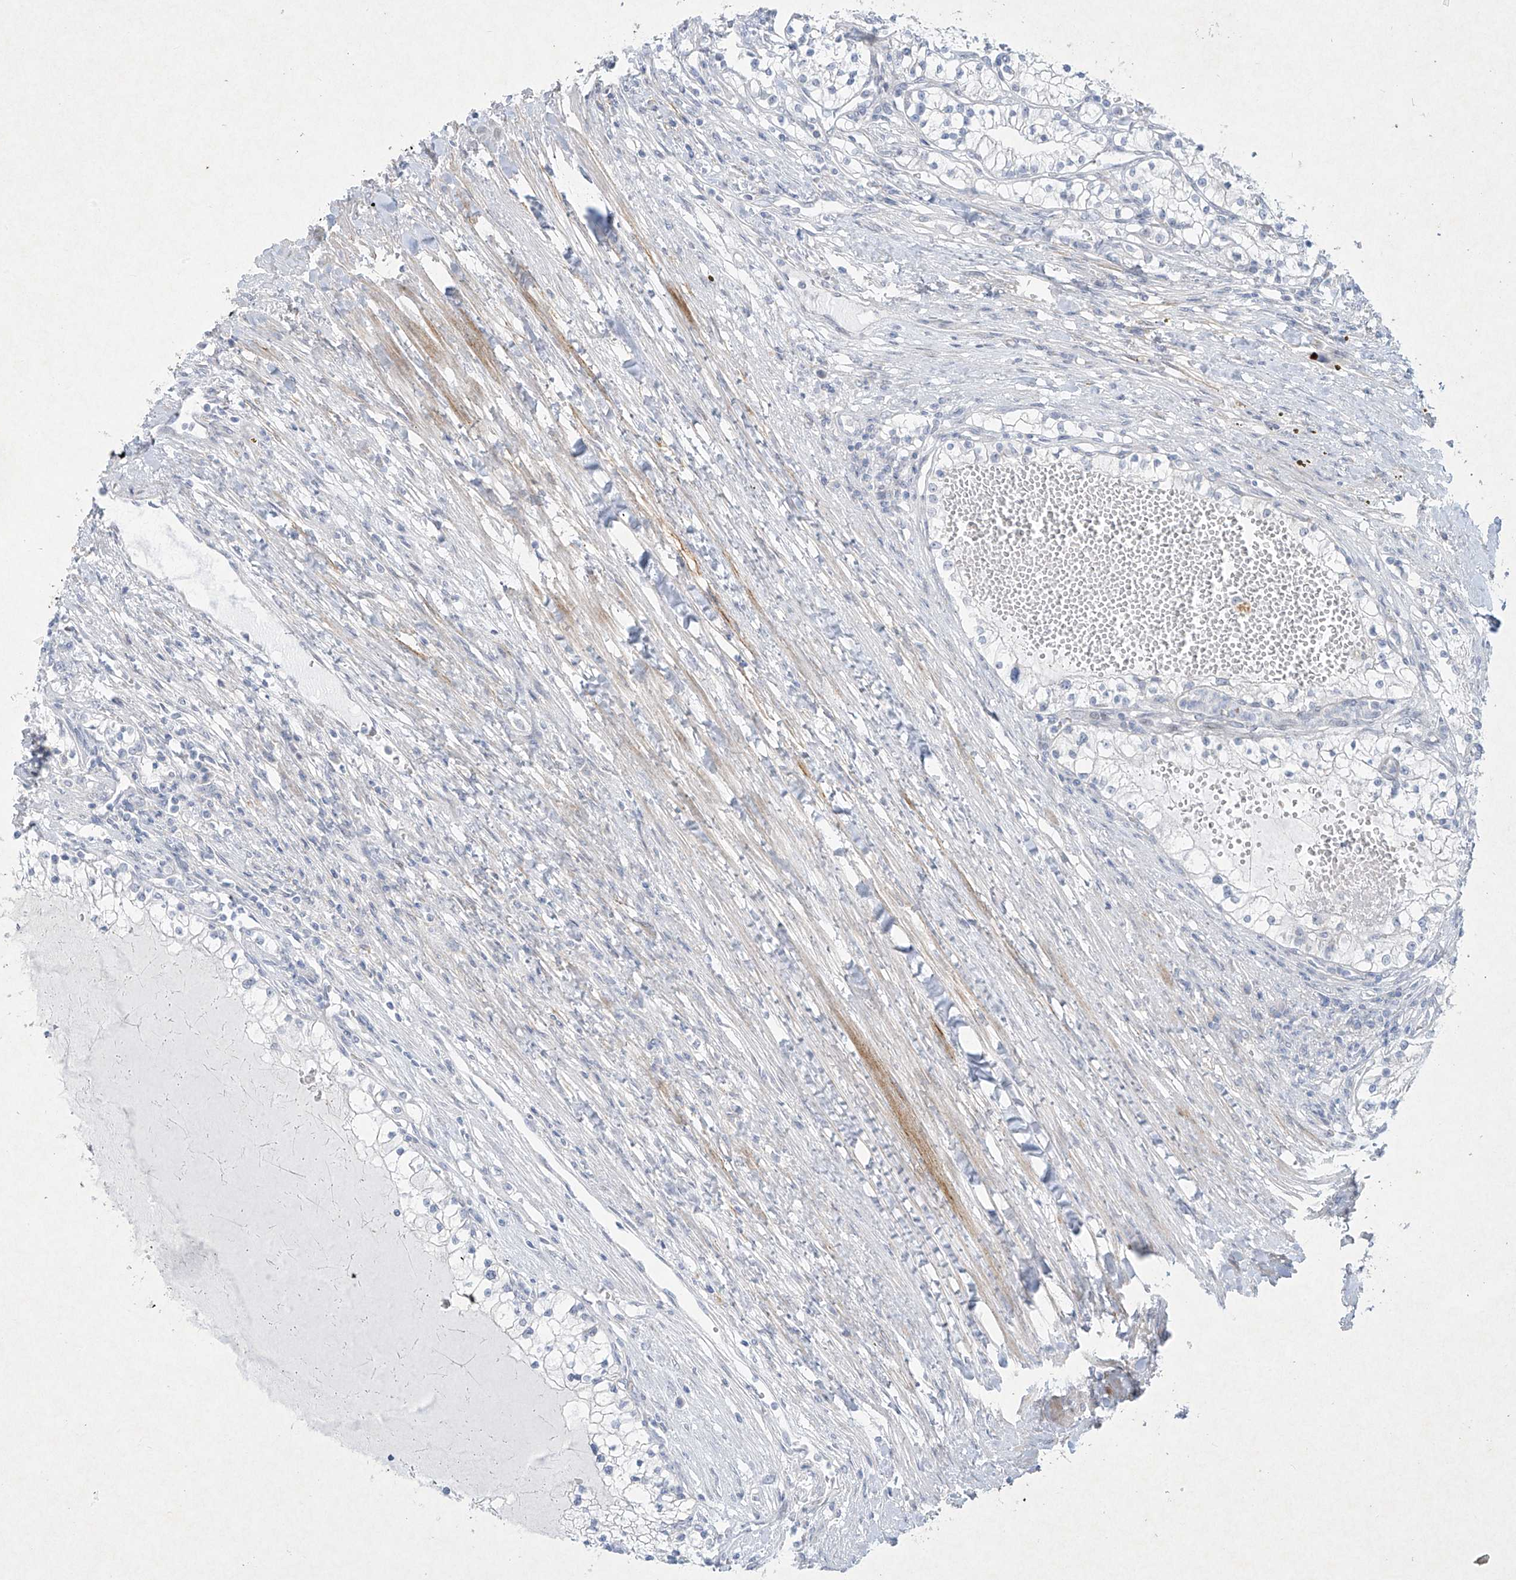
{"staining": {"intensity": "negative", "quantity": "none", "location": "none"}, "tissue": "renal cancer", "cell_type": "Tumor cells", "image_type": "cancer", "snomed": [{"axis": "morphology", "description": "Normal tissue, NOS"}, {"axis": "morphology", "description": "Adenocarcinoma, NOS"}, {"axis": "topography", "description": "Kidney"}], "caption": "Adenocarcinoma (renal) stained for a protein using immunohistochemistry (IHC) displays no positivity tumor cells.", "gene": "PAX6", "patient": {"sex": "male", "age": 68}}